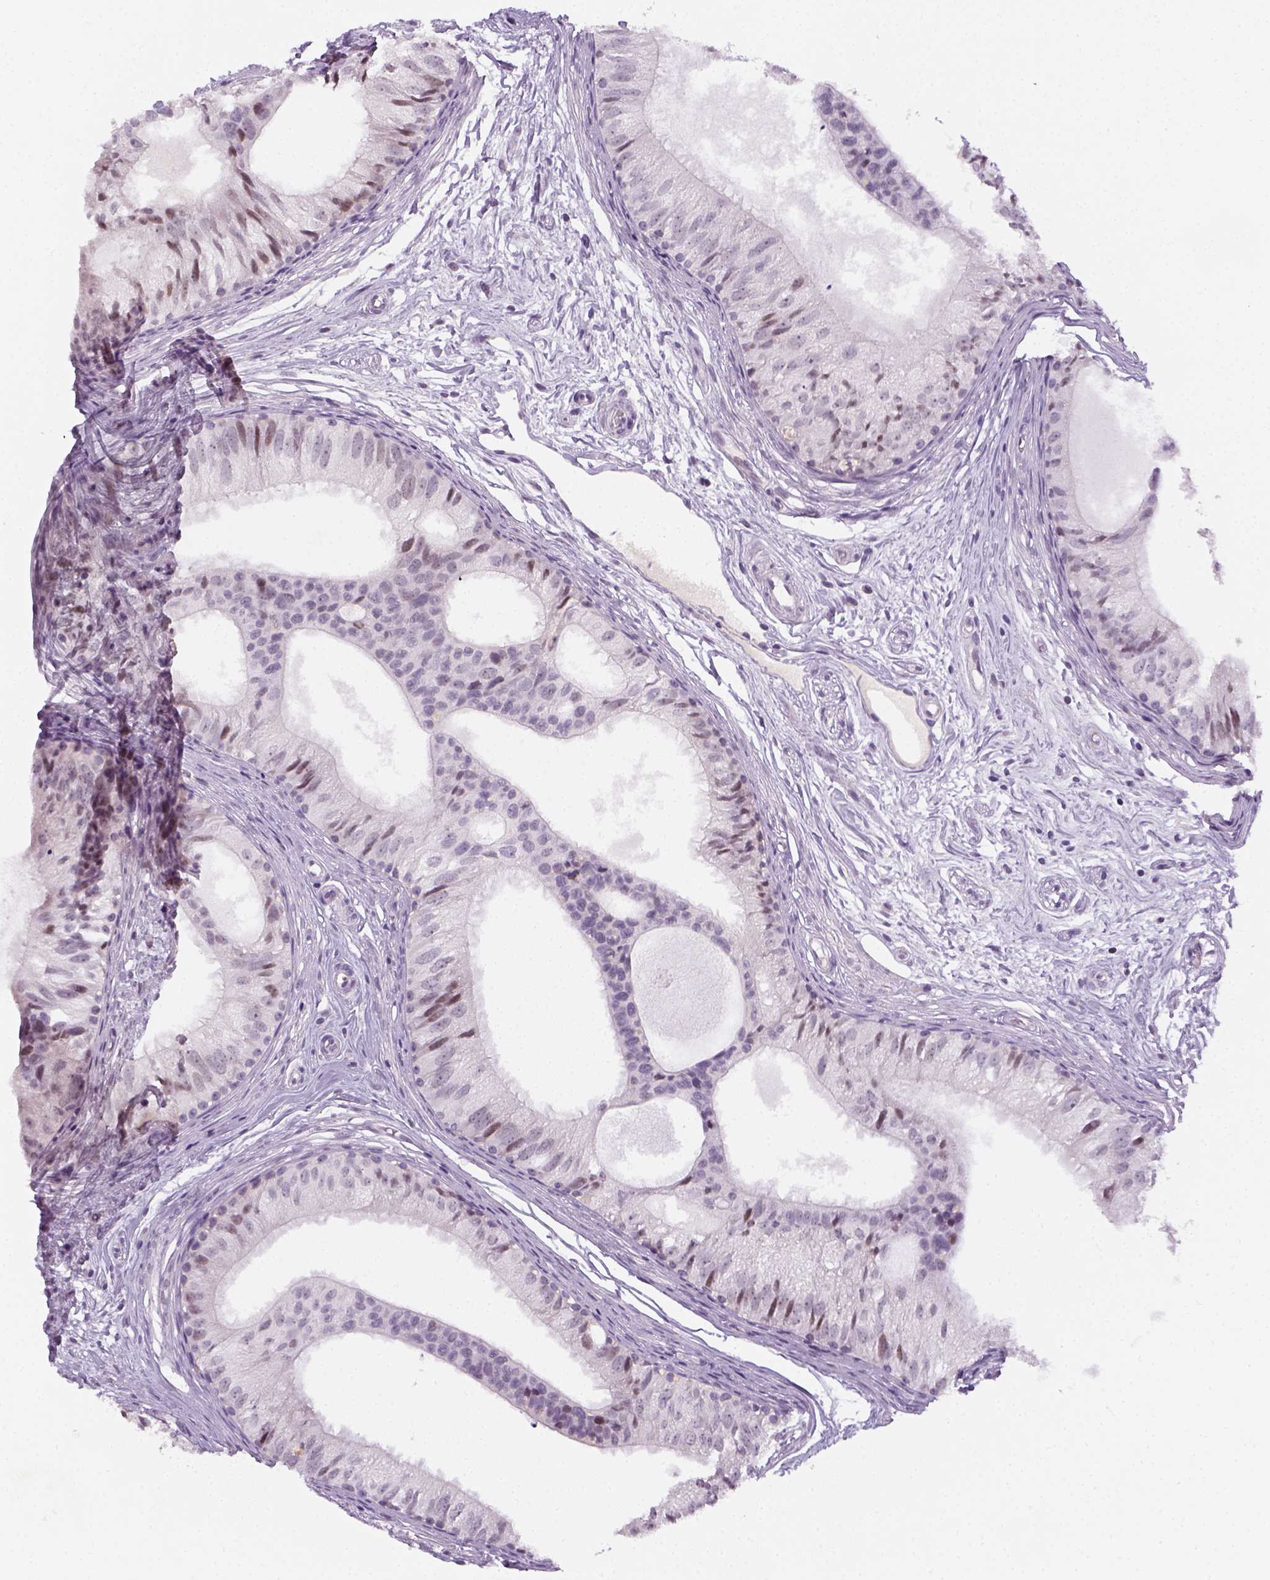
{"staining": {"intensity": "moderate", "quantity": "<25%", "location": "nuclear"}, "tissue": "epididymis", "cell_type": "Glandular cells", "image_type": "normal", "snomed": [{"axis": "morphology", "description": "Normal tissue, NOS"}, {"axis": "topography", "description": "Epididymis"}], "caption": "Immunohistochemistry (IHC) histopathology image of benign human epididymis stained for a protein (brown), which demonstrates low levels of moderate nuclear expression in about <25% of glandular cells.", "gene": "MAGEB3", "patient": {"sex": "male", "age": 25}}